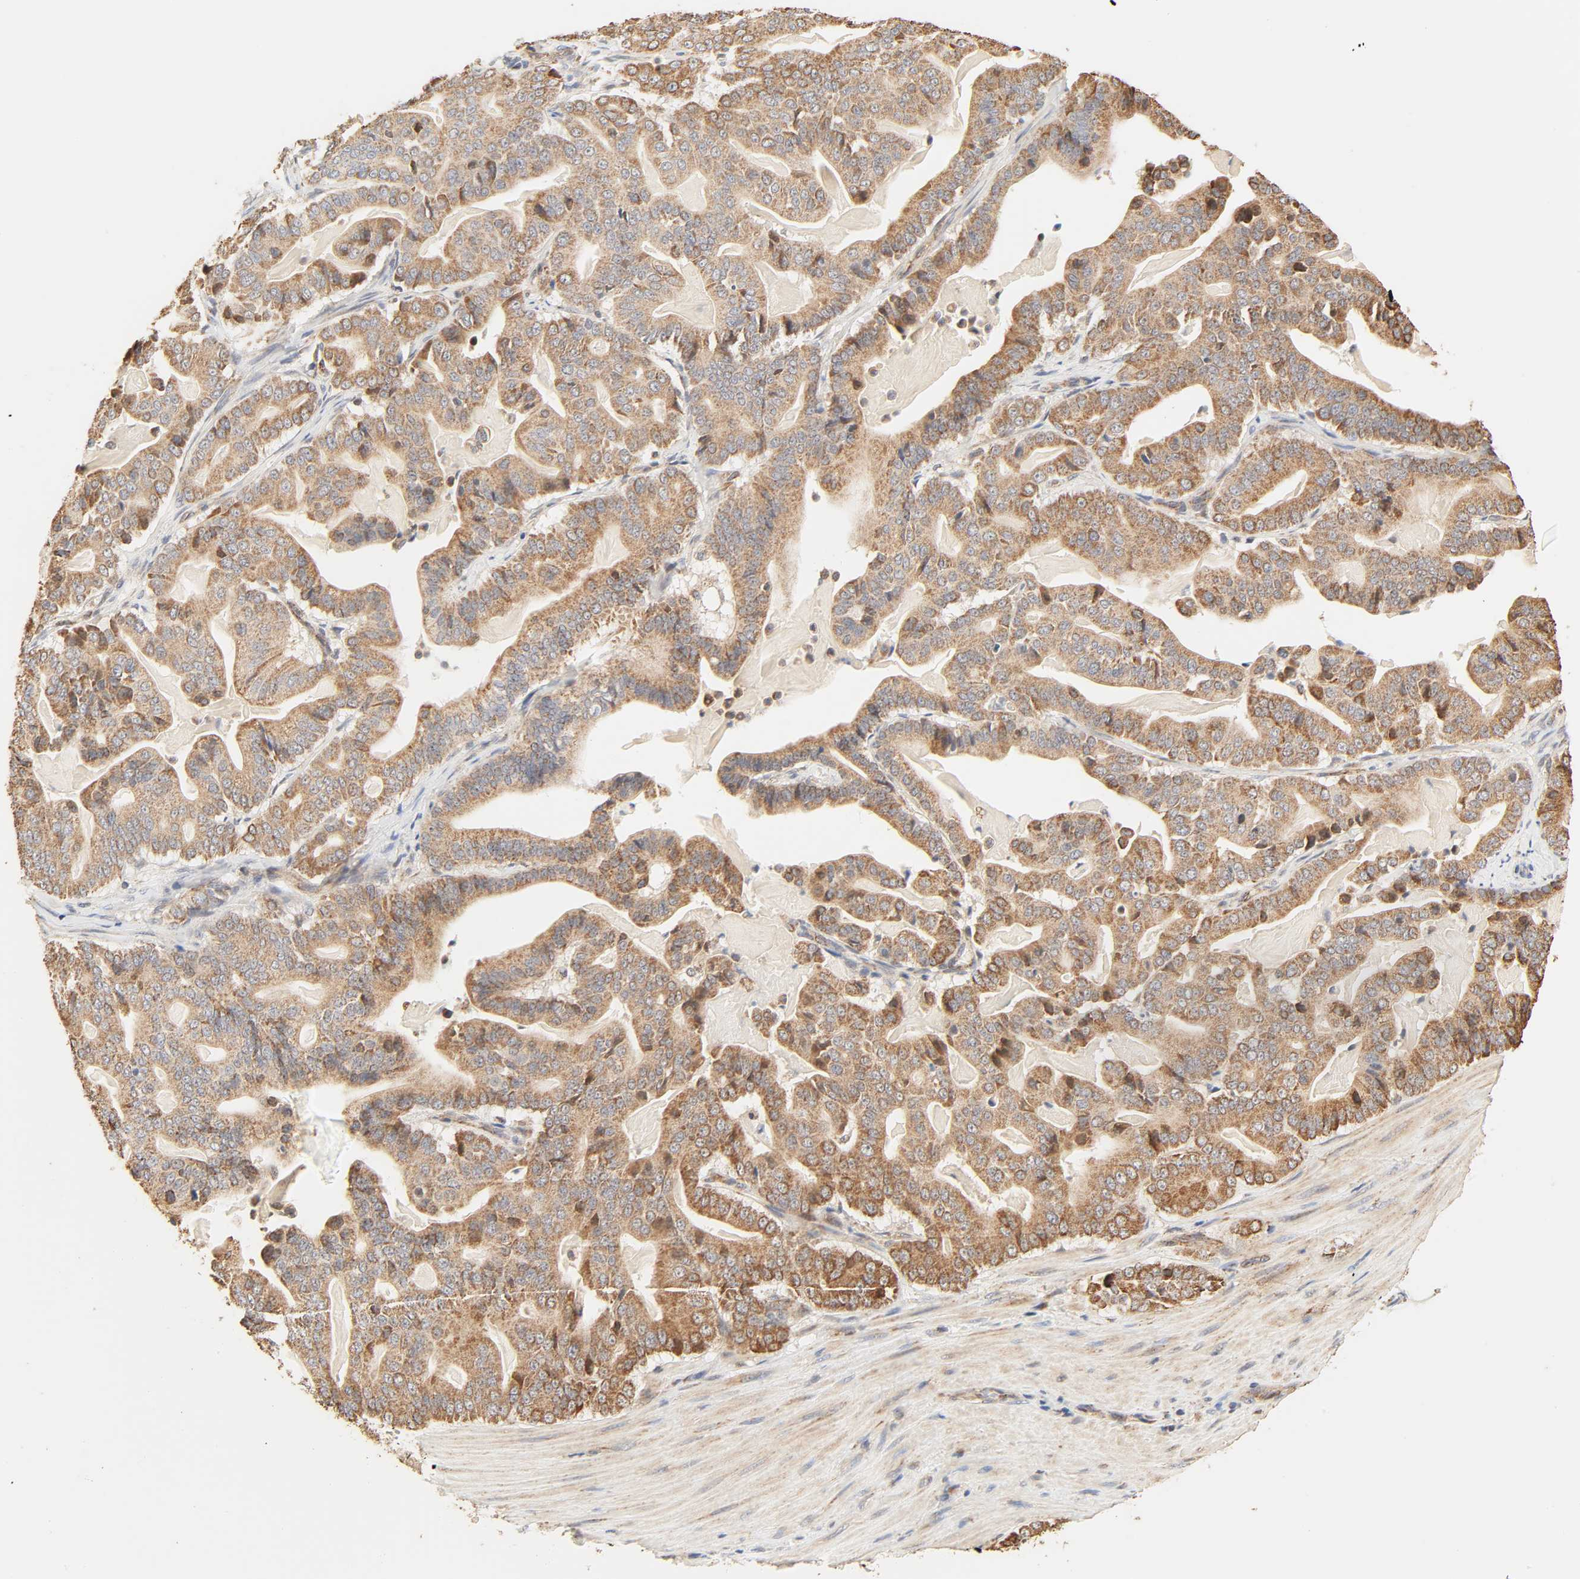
{"staining": {"intensity": "moderate", "quantity": ">75%", "location": "cytoplasmic/membranous"}, "tissue": "pancreatic cancer", "cell_type": "Tumor cells", "image_type": "cancer", "snomed": [{"axis": "morphology", "description": "Adenocarcinoma, NOS"}, {"axis": "topography", "description": "Pancreas"}], "caption": "DAB immunohistochemical staining of human adenocarcinoma (pancreatic) exhibits moderate cytoplasmic/membranous protein positivity in approximately >75% of tumor cells. The staining was performed using DAB (3,3'-diaminobenzidine), with brown indicating positive protein expression. Nuclei are stained blue with hematoxylin.", "gene": "ZMAT5", "patient": {"sex": "male", "age": 63}}